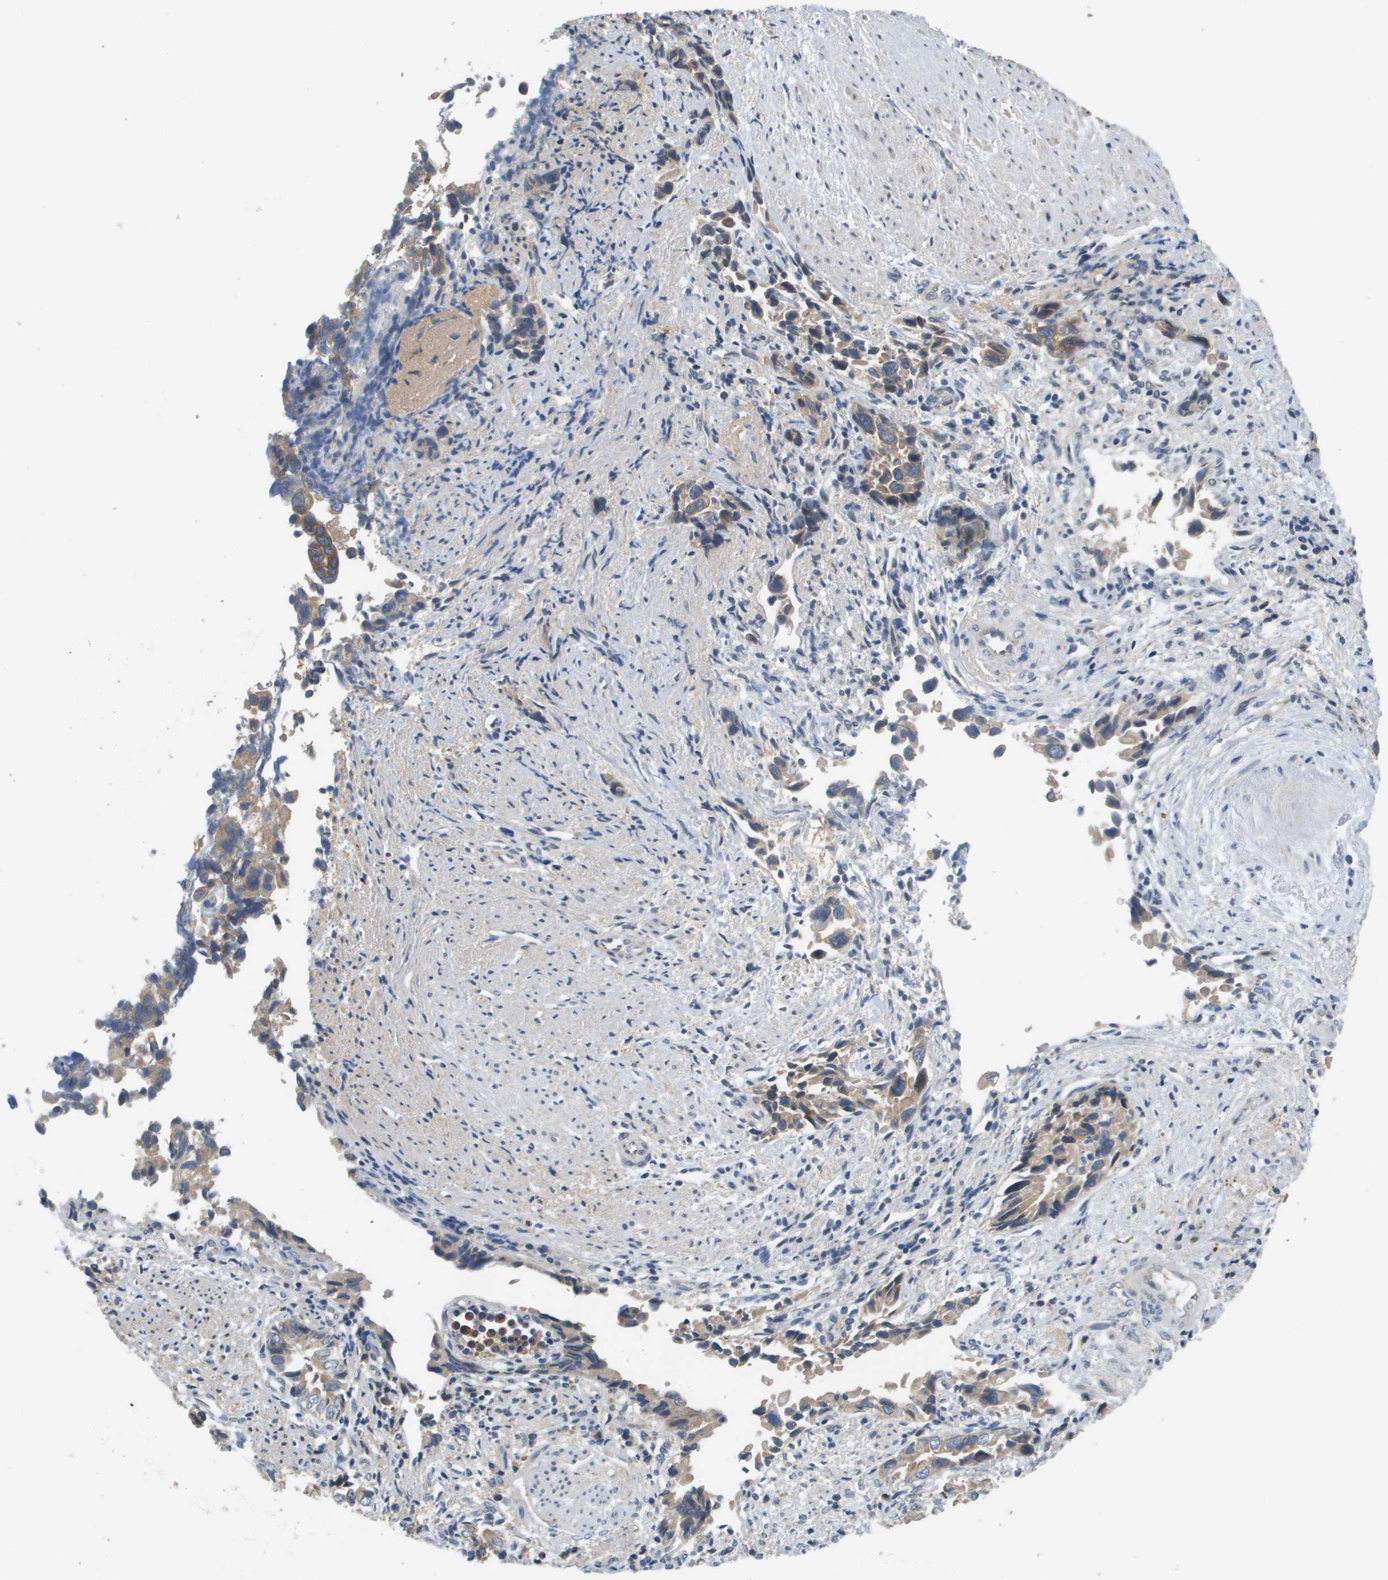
{"staining": {"intensity": "moderate", "quantity": ">75%", "location": "cytoplasmic/membranous"}, "tissue": "liver cancer", "cell_type": "Tumor cells", "image_type": "cancer", "snomed": [{"axis": "morphology", "description": "Cholangiocarcinoma"}, {"axis": "topography", "description": "Liver"}], "caption": "A brown stain shows moderate cytoplasmic/membranous expression of a protein in liver cancer (cholangiocarcinoma) tumor cells.", "gene": "SLC25A20", "patient": {"sex": "female", "age": 79}}